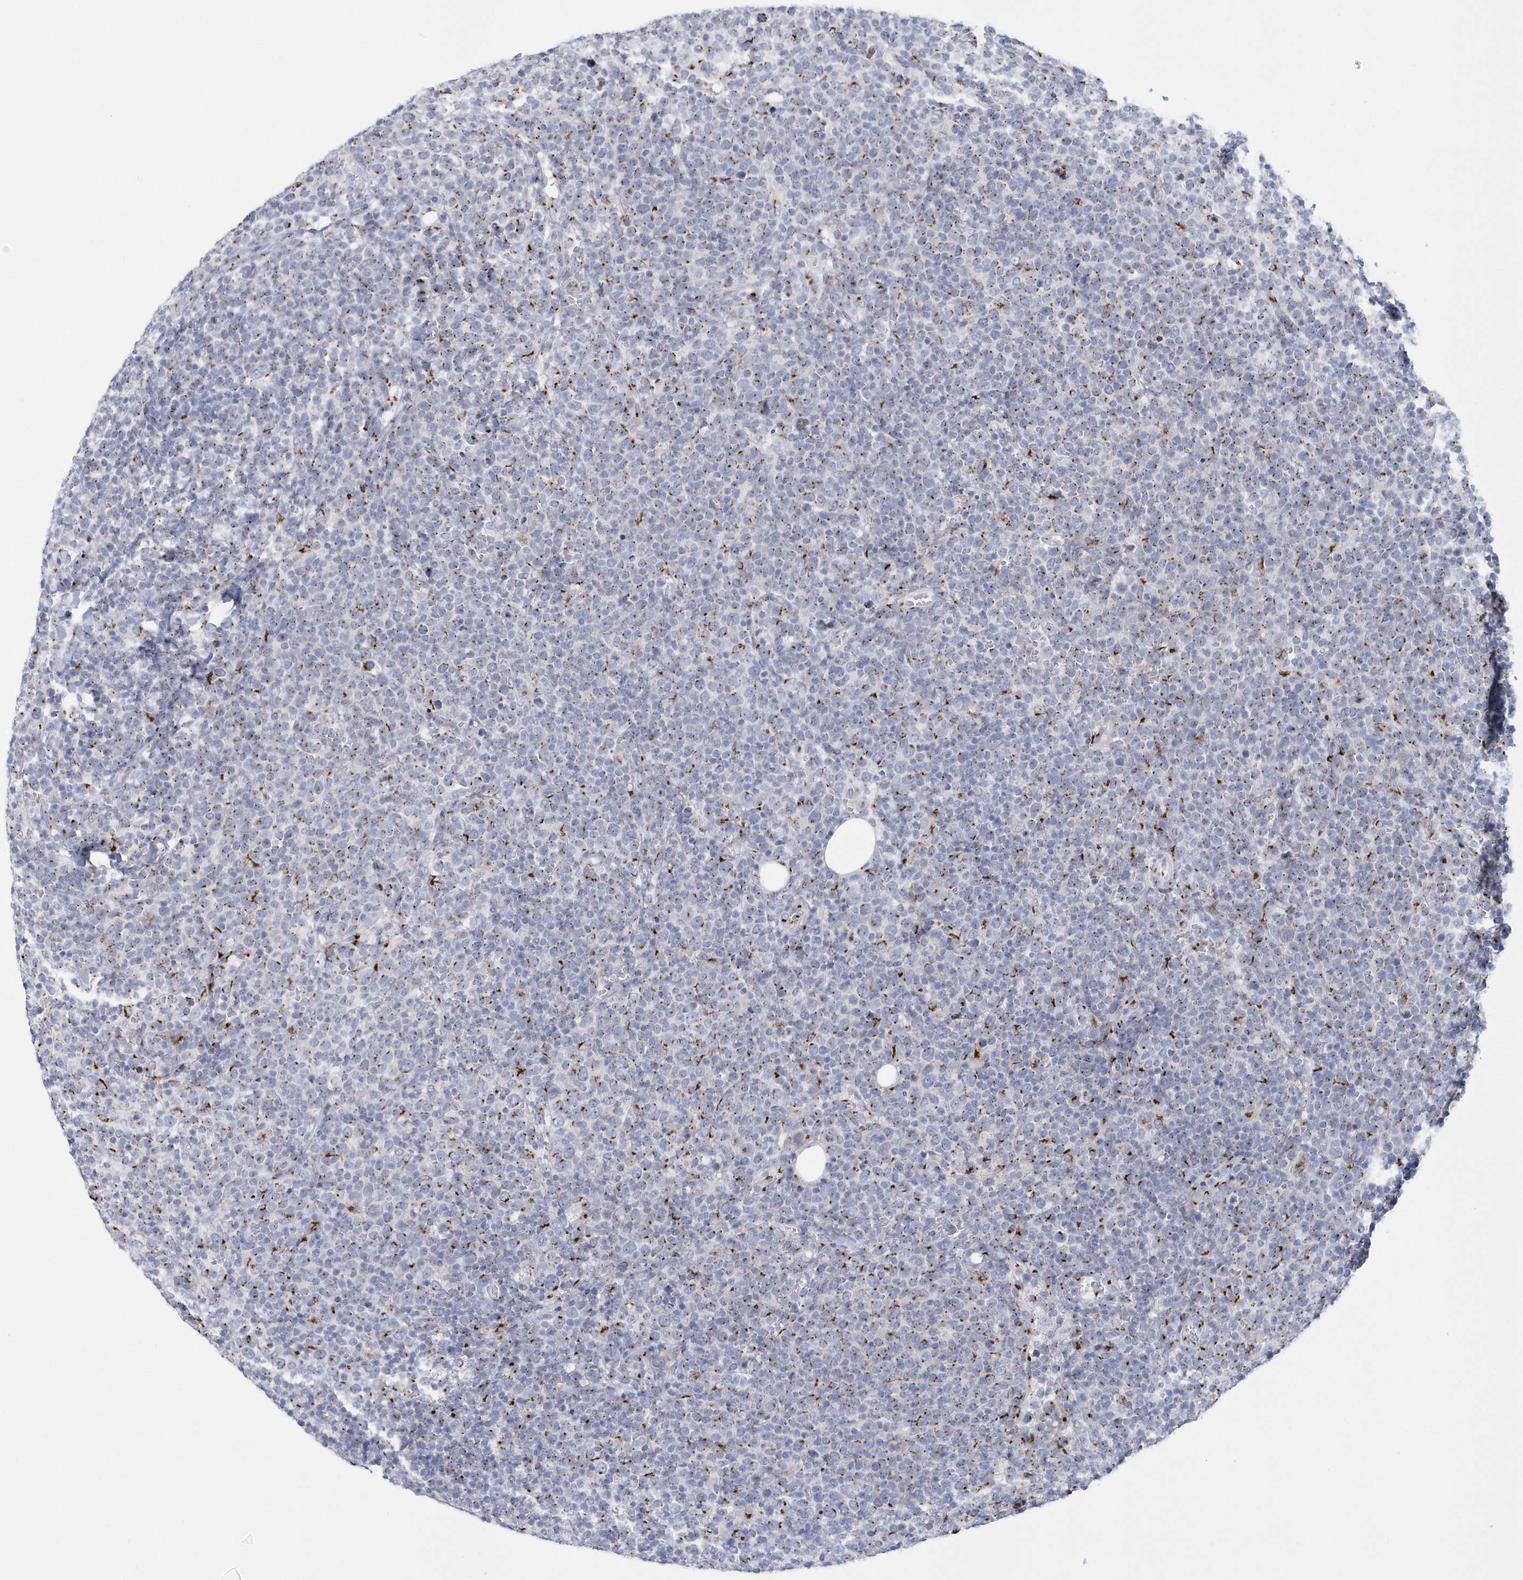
{"staining": {"intensity": "moderate", "quantity": "<25%", "location": "cytoplasmic/membranous"}, "tissue": "lymphoma", "cell_type": "Tumor cells", "image_type": "cancer", "snomed": [{"axis": "morphology", "description": "Malignant lymphoma, non-Hodgkin's type, High grade"}, {"axis": "topography", "description": "Lymph node"}], "caption": "Protein staining of lymphoma tissue demonstrates moderate cytoplasmic/membranous expression in about <25% of tumor cells.", "gene": "SLX9", "patient": {"sex": "male", "age": 61}}